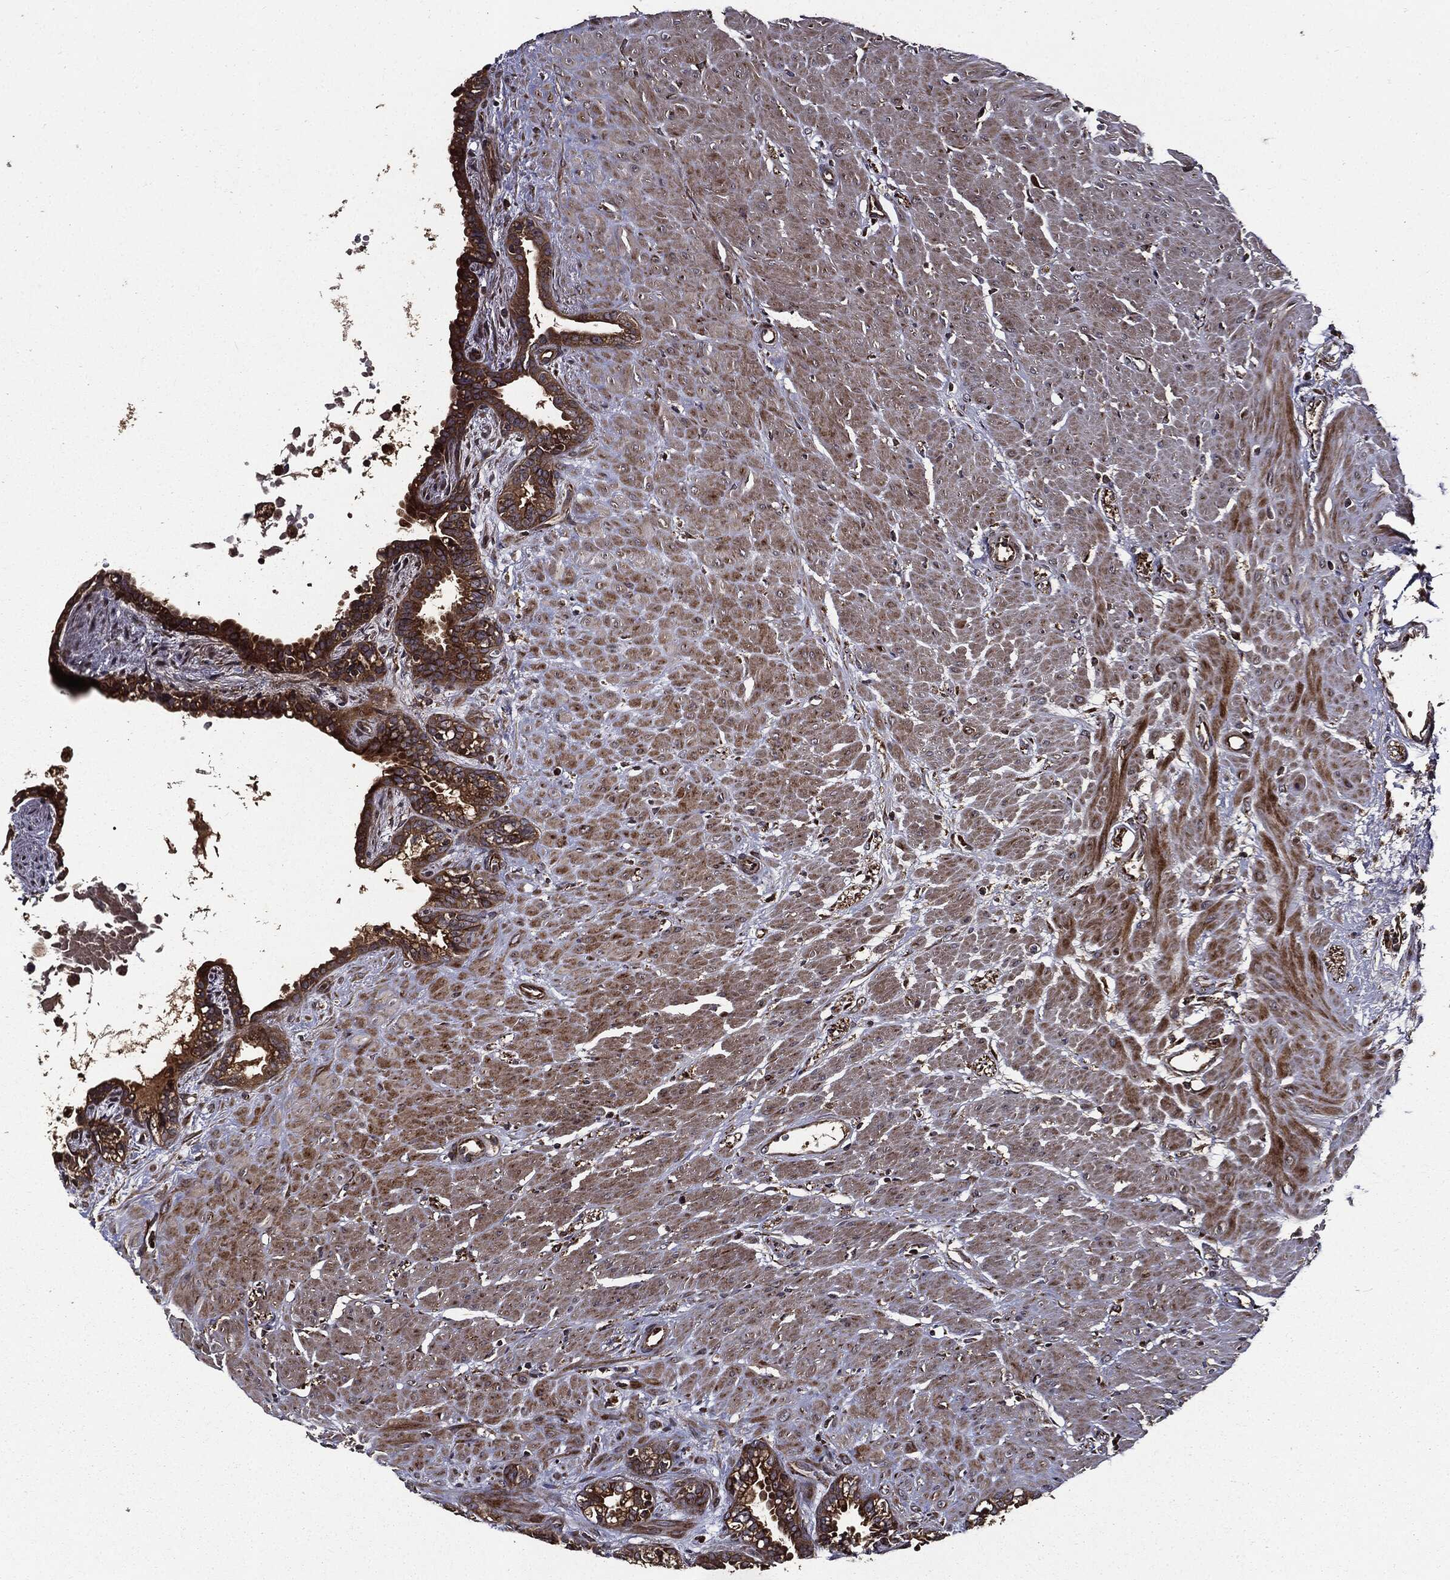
{"staining": {"intensity": "moderate", "quantity": ">75%", "location": "cytoplasmic/membranous"}, "tissue": "seminal vesicle", "cell_type": "Glandular cells", "image_type": "normal", "snomed": [{"axis": "morphology", "description": "Normal tissue, NOS"}, {"axis": "morphology", "description": "Urothelial carcinoma, NOS"}, {"axis": "topography", "description": "Urinary bladder"}, {"axis": "topography", "description": "Seminal veicle"}], "caption": "Unremarkable seminal vesicle was stained to show a protein in brown. There is medium levels of moderate cytoplasmic/membranous positivity in about >75% of glandular cells.", "gene": "HTT", "patient": {"sex": "male", "age": 76}}